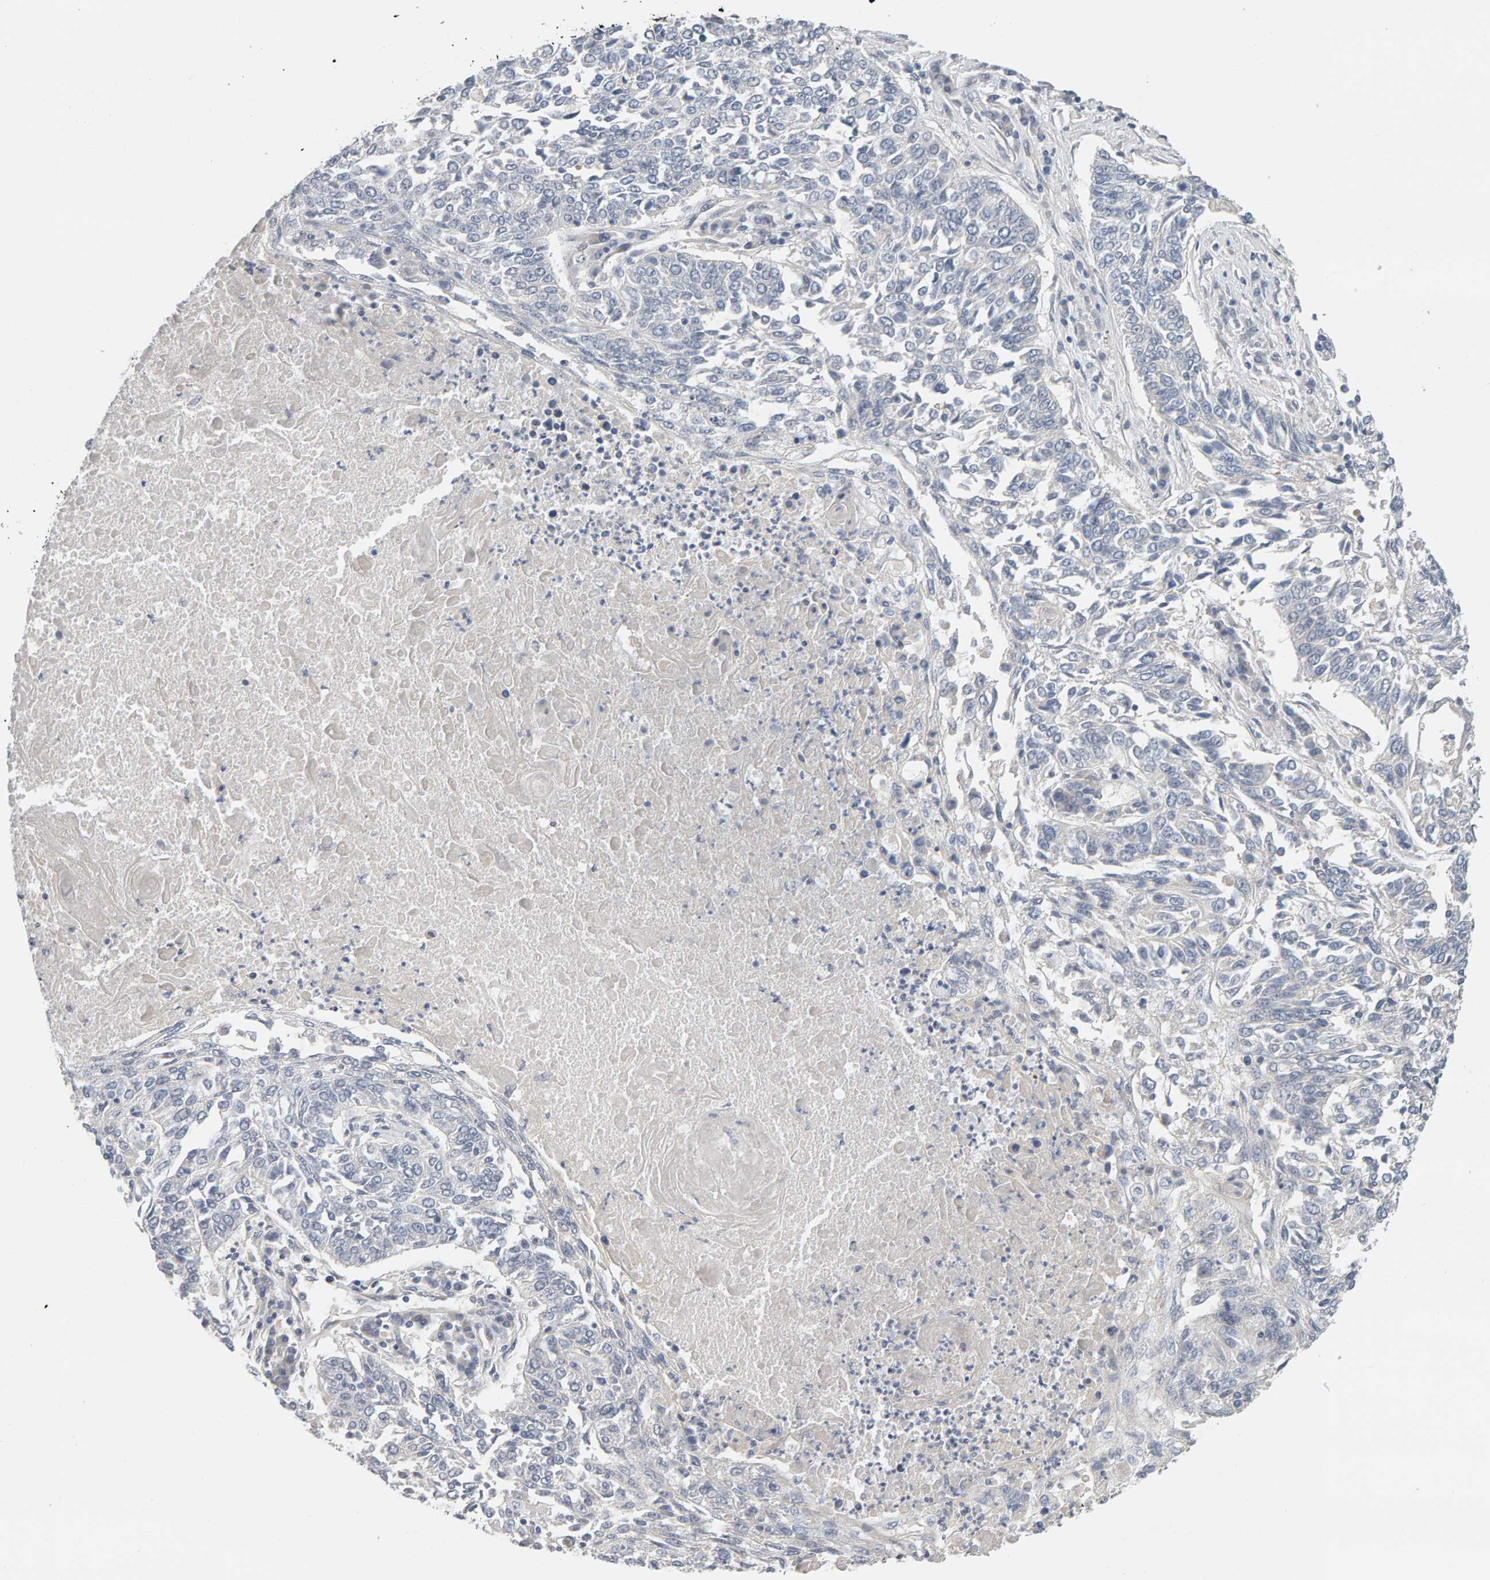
{"staining": {"intensity": "negative", "quantity": "none", "location": "none"}, "tissue": "lung cancer", "cell_type": "Tumor cells", "image_type": "cancer", "snomed": [{"axis": "morphology", "description": "Normal tissue, NOS"}, {"axis": "morphology", "description": "Squamous cell carcinoma, NOS"}, {"axis": "topography", "description": "Cartilage tissue"}, {"axis": "topography", "description": "Bronchus"}, {"axis": "topography", "description": "Lung"}], "caption": "This is an immunohistochemistry (IHC) photomicrograph of human squamous cell carcinoma (lung). There is no expression in tumor cells.", "gene": "GFUS", "patient": {"sex": "female", "age": 49}}